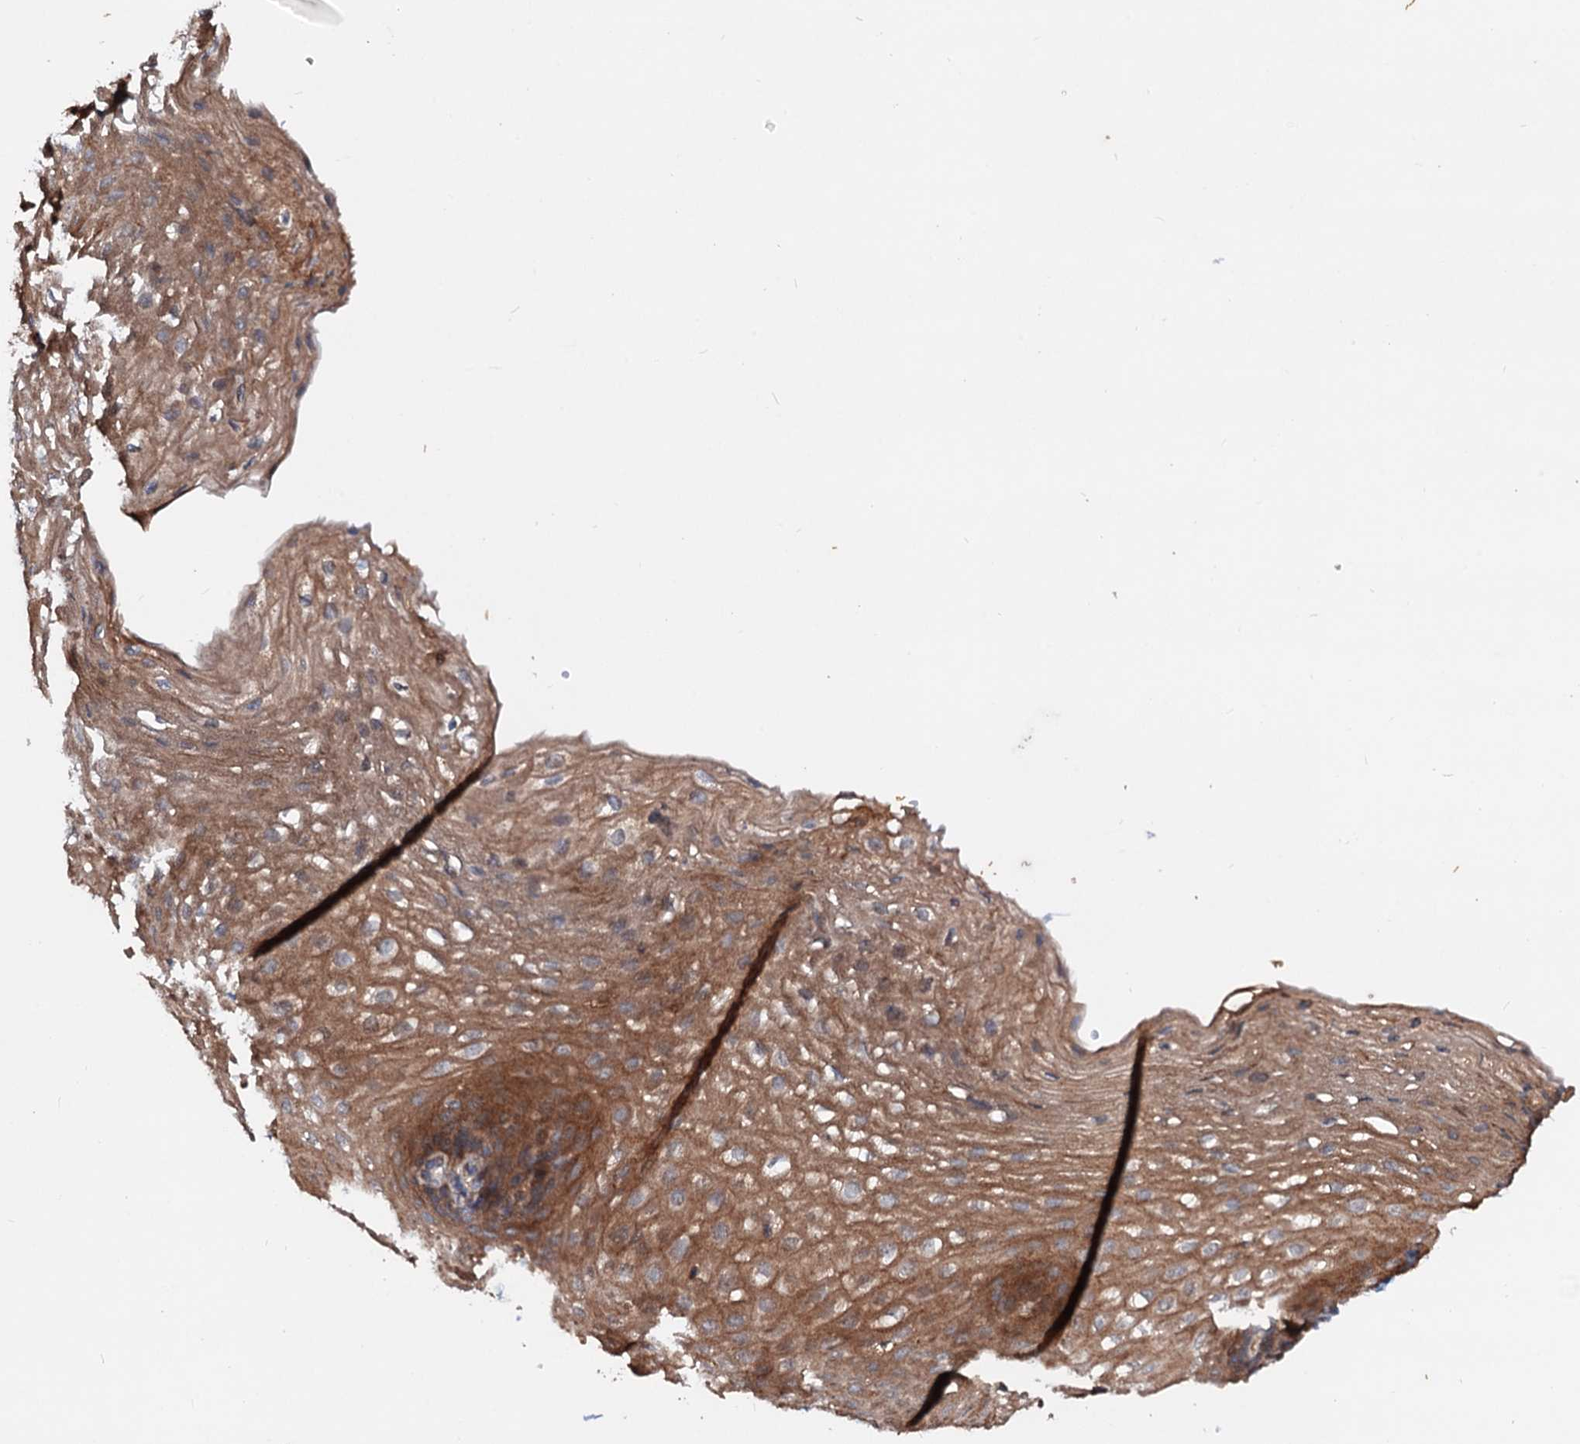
{"staining": {"intensity": "moderate", "quantity": ">75%", "location": "cytoplasmic/membranous"}, "tissue": "esophagus", "cell_type": "Squamous epithelial cells", "image_type": "normal", "snomed": [{"axis": "morphology", "description": "Normal tissue, NOS"}, {"axis": "topography", "description": "Esophagus"}], "caption": "DAB (3,3'-diaminobenzidine) immunohistochemical staining of normal human esophagus shows moderate cytoplasmic/membranous protein staining in about >75% of squamous epithelial cells.", "gene": "EXTL1", "patient": {"sex": "female", "age": 66}}